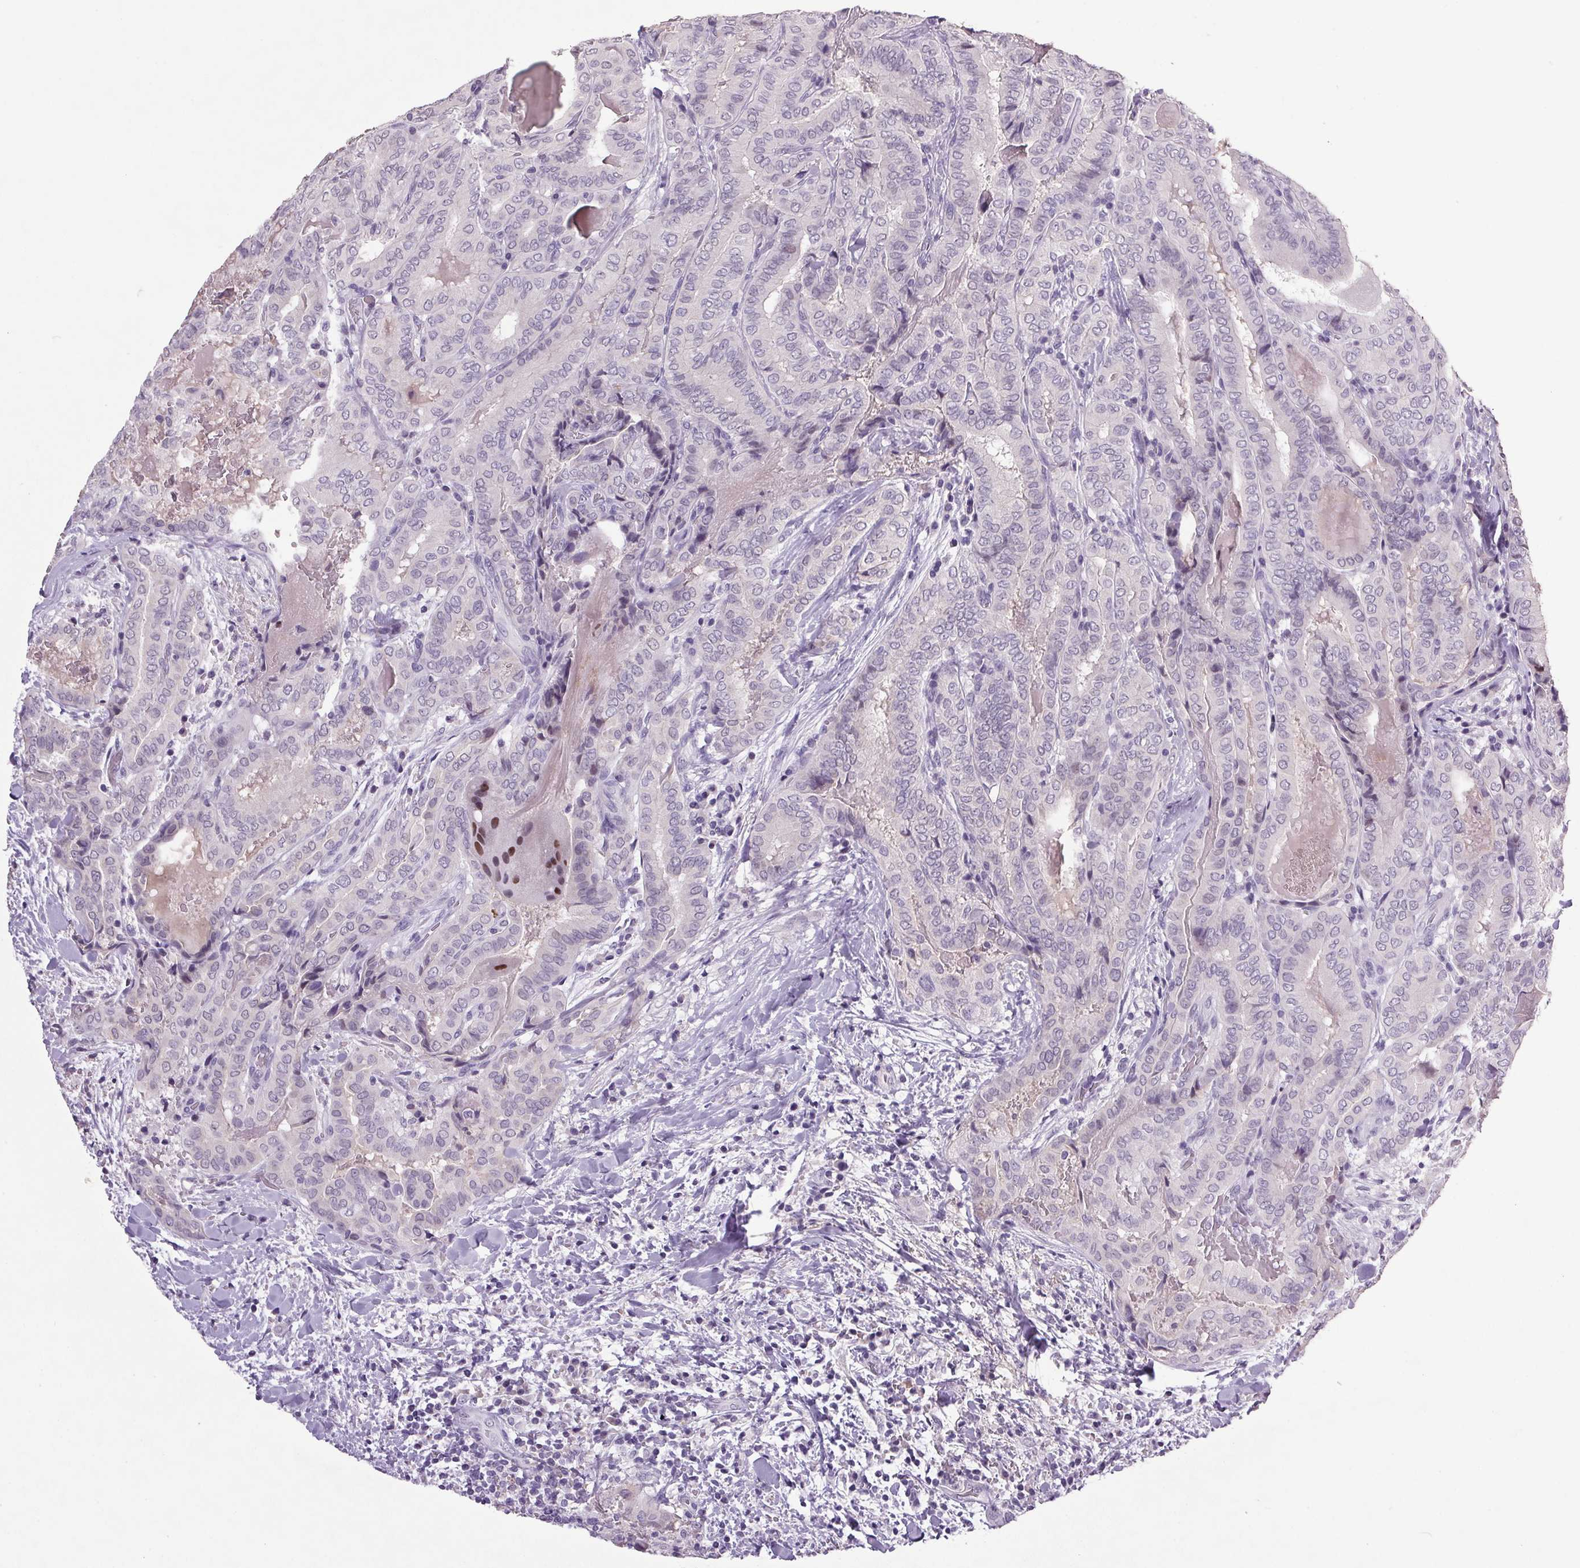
{"staining": {"intensity": "negative", "quantity": "none", "location": "none"}, "tissue": "thyroid cancer", "cell_type": "Tumor cells", "image_type": "cancer", "snomed": [{"axis": "morphology", "description": "Papillary adenocarcinoma, NOS"}, {"axis": "topography", "description": "Thyroid gland"}], "caption": "There is no significant staining in tumor cells of thyroid cancer. The staining is performed using DAB (3,3'-diaminobenzidine) brown chromogen with nuclei counter-stained in using hematoxylin.", "gene": "TRDN", "patient": {"sex": "female", "age": 61}}